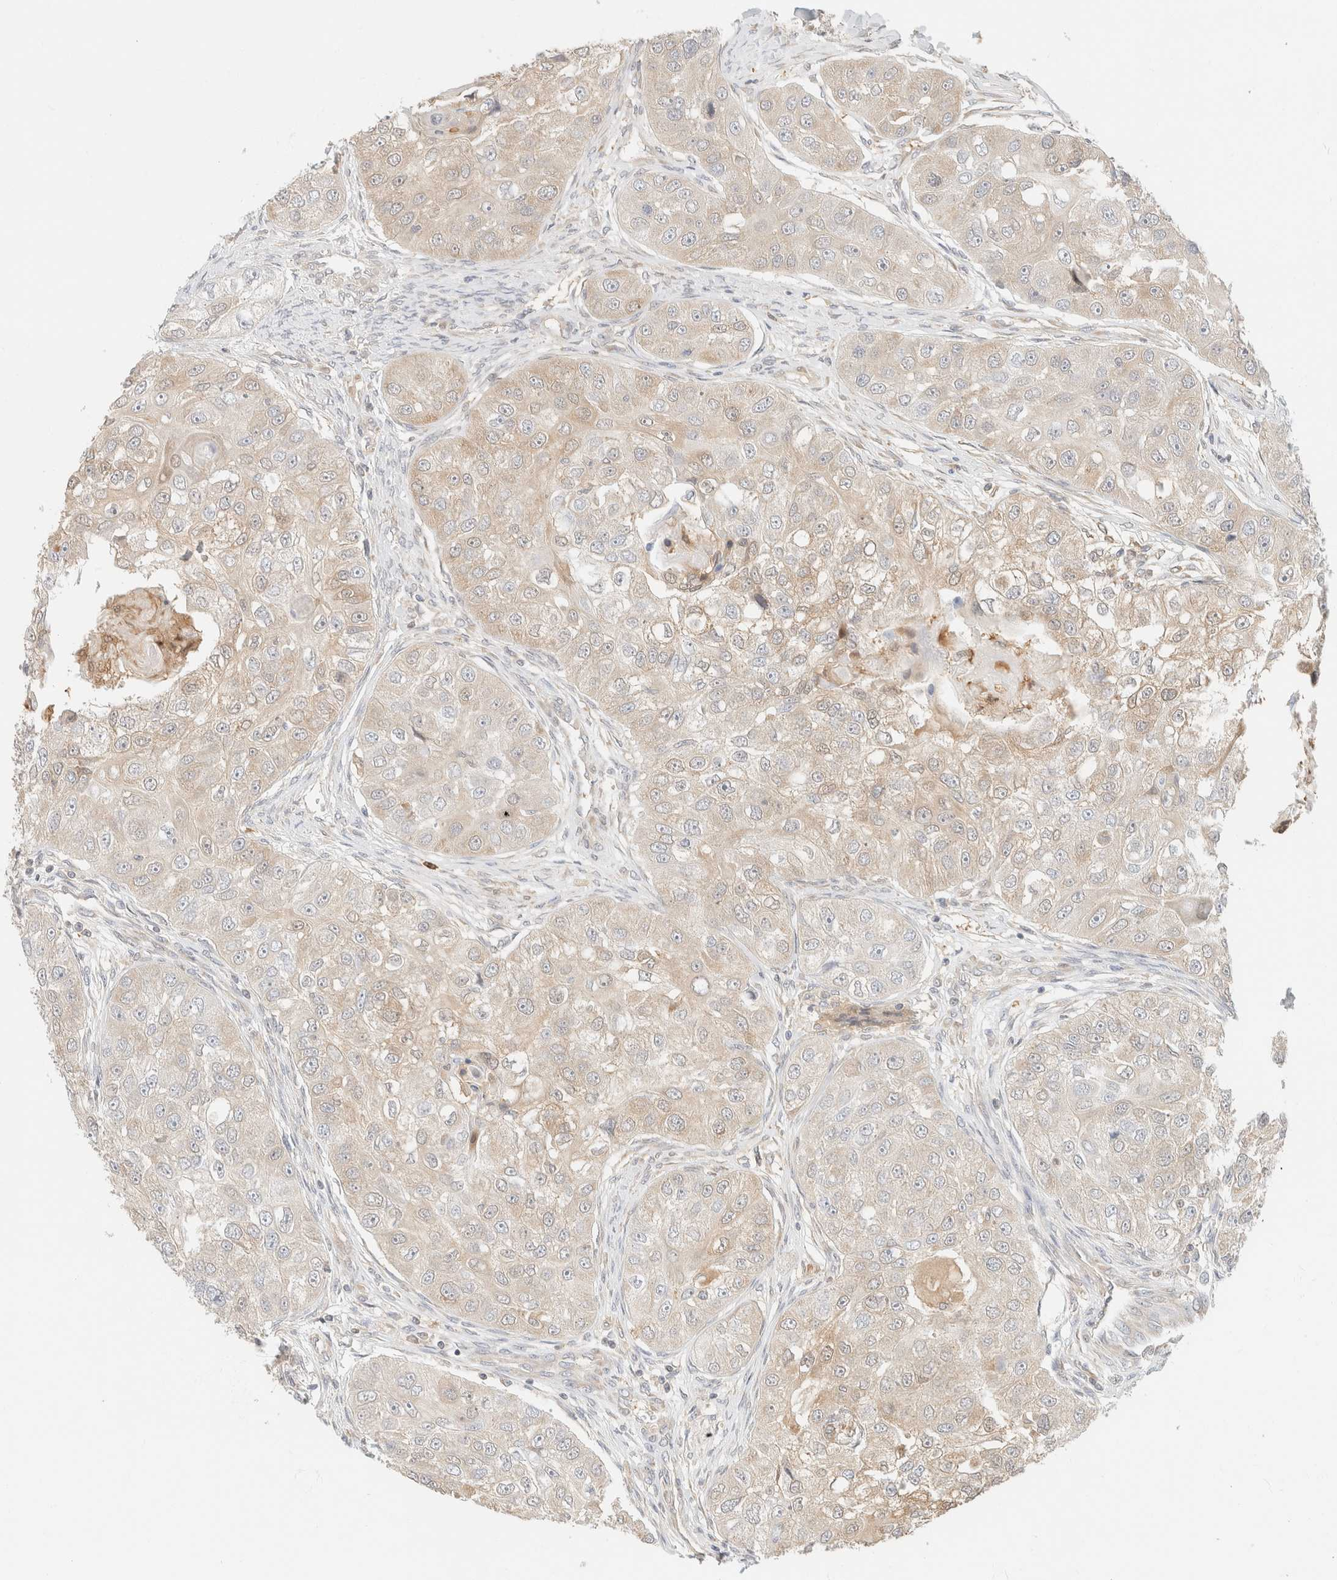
{"staining": {"intensity": "weak", "quantity": "<25%", "location": "cytoplasmic/membranous"}, "tissue": "head and neck cancer", "cell_type": "Tumor cells", "image_type": "cancer", "snomed": [{"axis": "morphology", "description": "Normal tissue, NOS"}, {"axis": "morphology", "description": "Squamous cell carcinoma, NOS"}, {"axis": "topography", "description": "Skeletal muscle"}, {"axis": "topography", "description": "Head-Neck"}], "caption": "IHC photomicrograph of neoplastic tissue: human head and neck cancer stained with DAB (3,3'-diaminobenzidine) demonstrates no significant protein expression in tumor cells.", "gene": "GPI", "patient": {"sex": "male", "age": 51}}